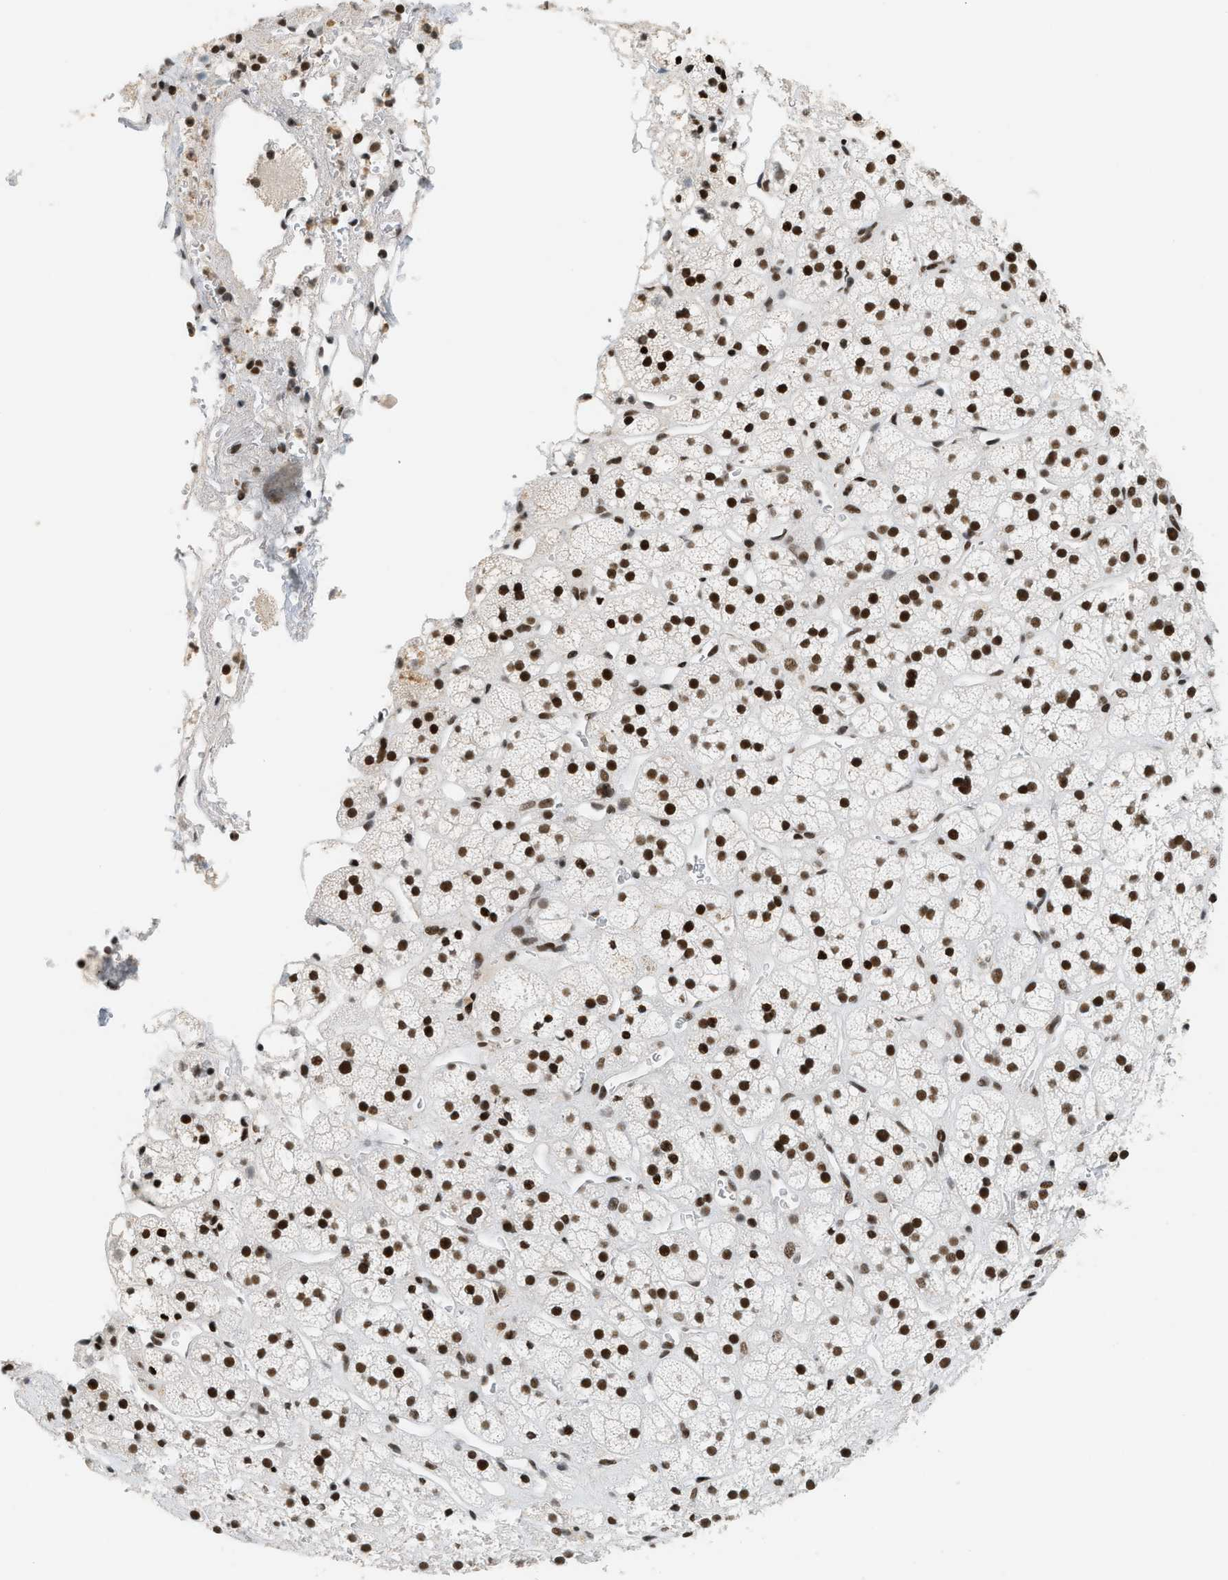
{"staining": {"intensity": "strong", "quantity": ">75%", "location": "nuclear"}, "tissue": "adrenal gland", "cell_type": "Glandular cells", "image_type": "normal", "snomed": [{"axis": "morphology", "description": "Normal tissue, NOS"}, {"axis": "topography", "description": "Adrenal gland"}], "caption": "Human adrenal gland stained with a brown dye displays strong nuclear positive staining in approximately >75% of glandular cells.", "gene": "SMARCB1", "patient": {"sex": "male", "age": 56}}